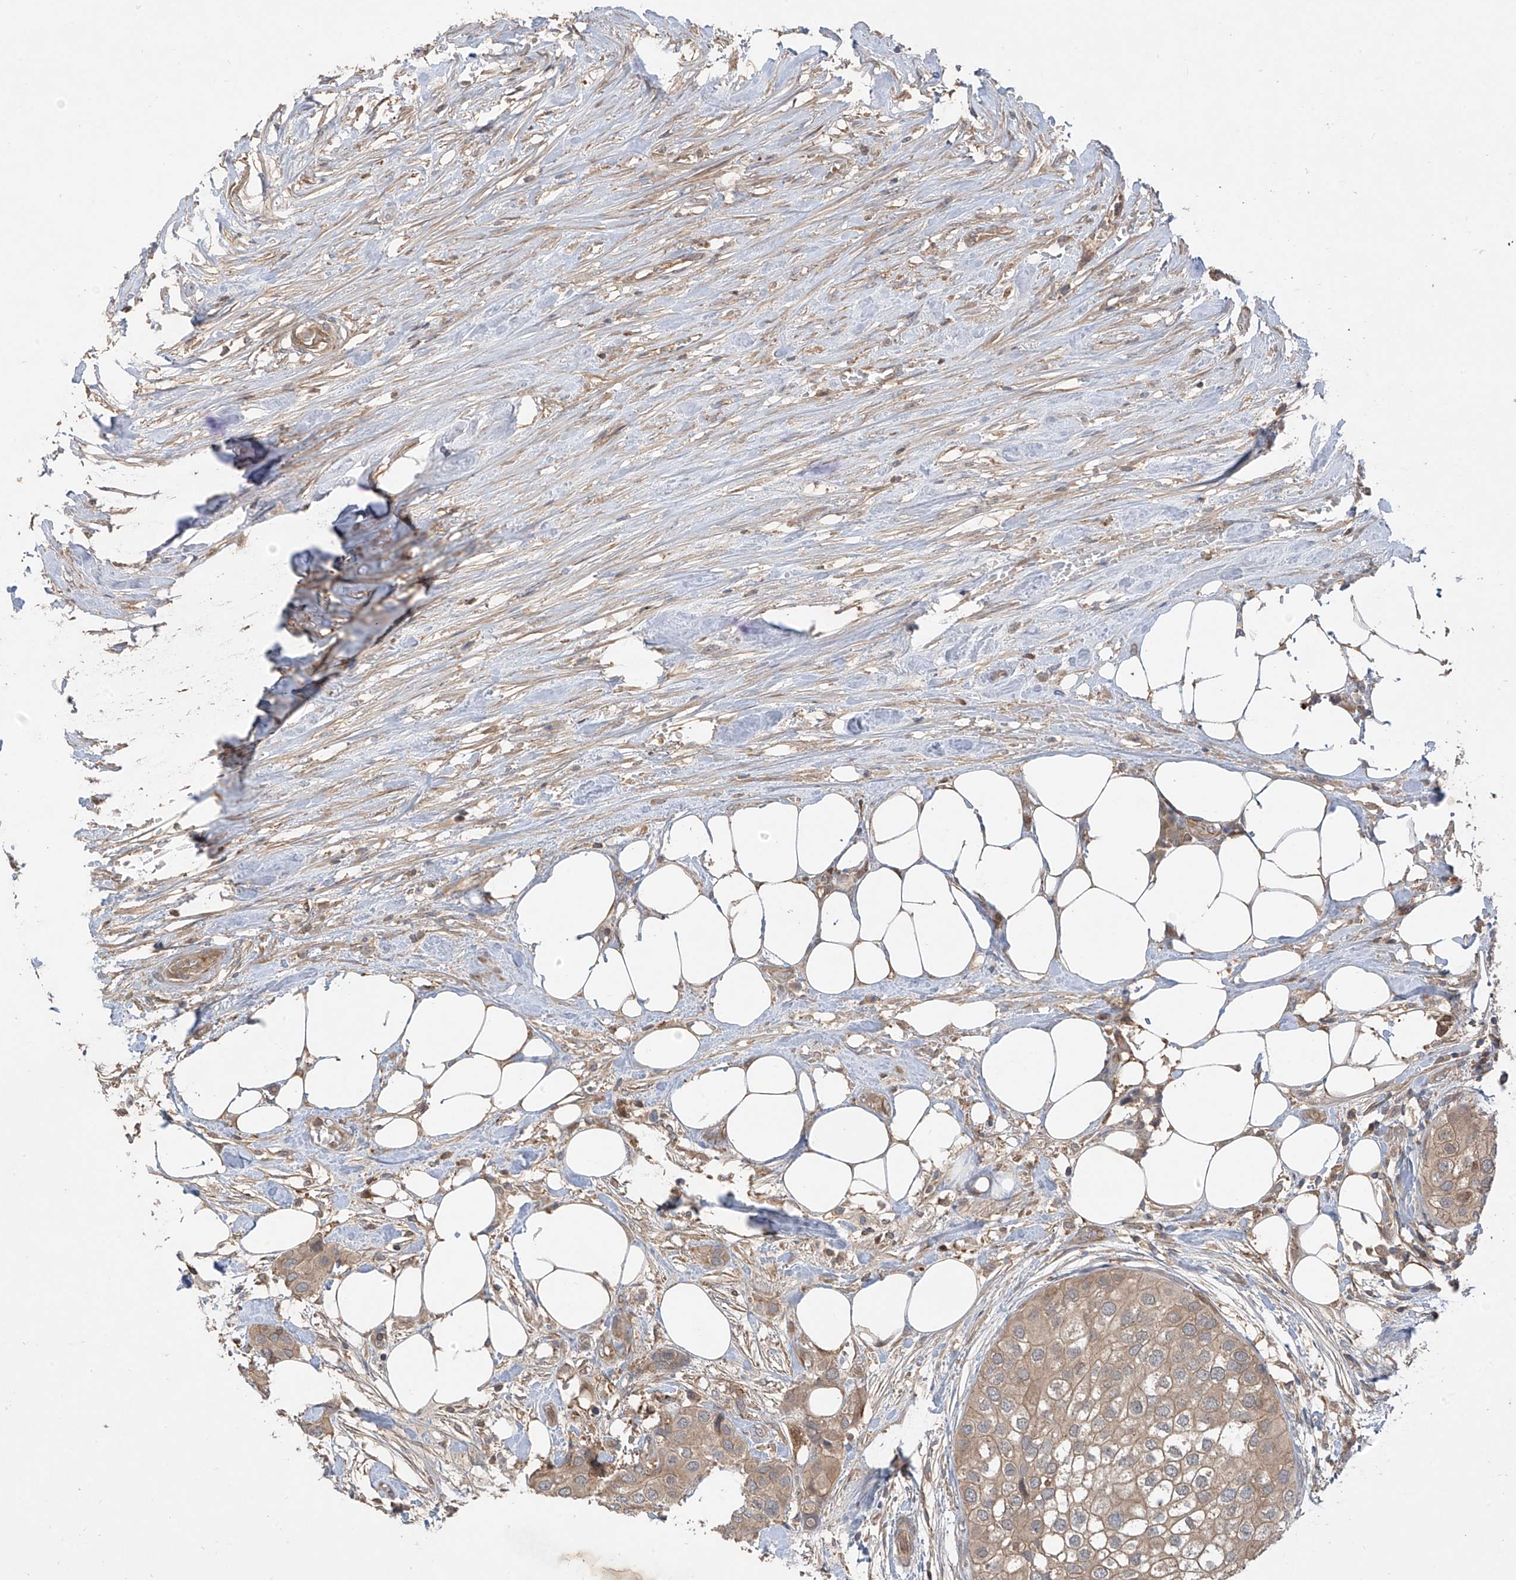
{"staining": {"intensity": "moderate", "quantity": ">75%", "location": "cytoplasmic/membranous"}, "tissue": "urothelial cancer", "cell_type": "Tumor cells", "image_type": "cancer", "snomed": [{"axis": "morphology", "description": "Urothelial carcinoma, High grade"}, {"axis": "topography", "description": "Urinary bladder"}], "caption": "Urothelial cancer stained for a protein (brown) displays moderate cytoplasmic/membranous positive staining in approximately >75% of tumor cells.", "gene": "CACNA2D4", "patient": {"sex": "male", "age": 64}}